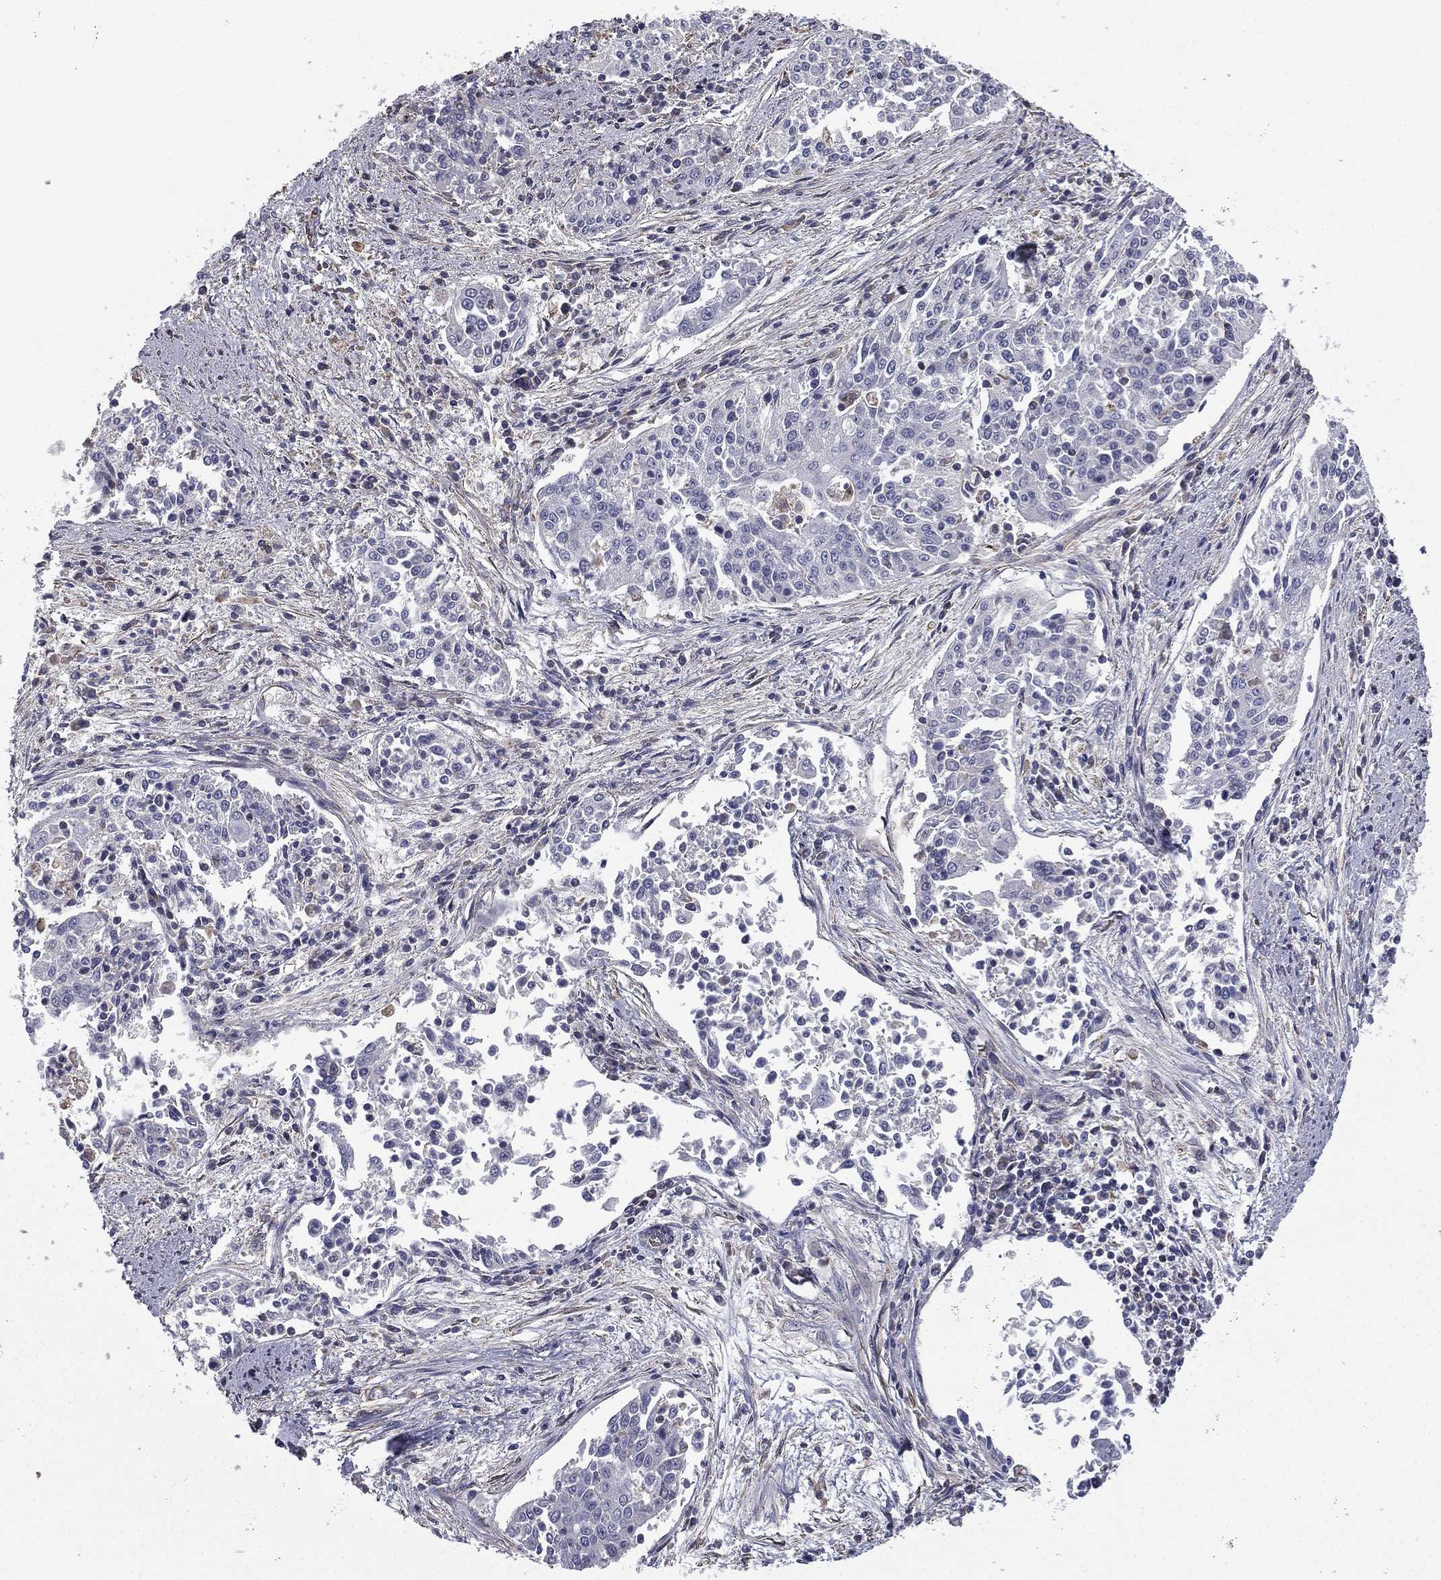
{"staining": {"intensity": "negative", "quantity": "none", "location": "none"}, "tissue": "cervical cancer", "cell_type": "Tumor cells", "image_type": "cancer", "snomed": [{"axis": "morphology", "description": "Squamous cell carcinoma, NOS"}, {"axis": "topography", "description": "Cervix"}], "caption": "The photomicrograph exhibits no staining of tumor cells in squamous cell carcinoma (cervical). (Stains: DAB (3,3'-diaminobenzidine) immunohistochemistry (IHC) with hematoxylin counter stain, Microscopy: brightfield microscopy at high magnification).", "gene": "SCUBE1", "patient": {"sex": "female", "age": 41}}